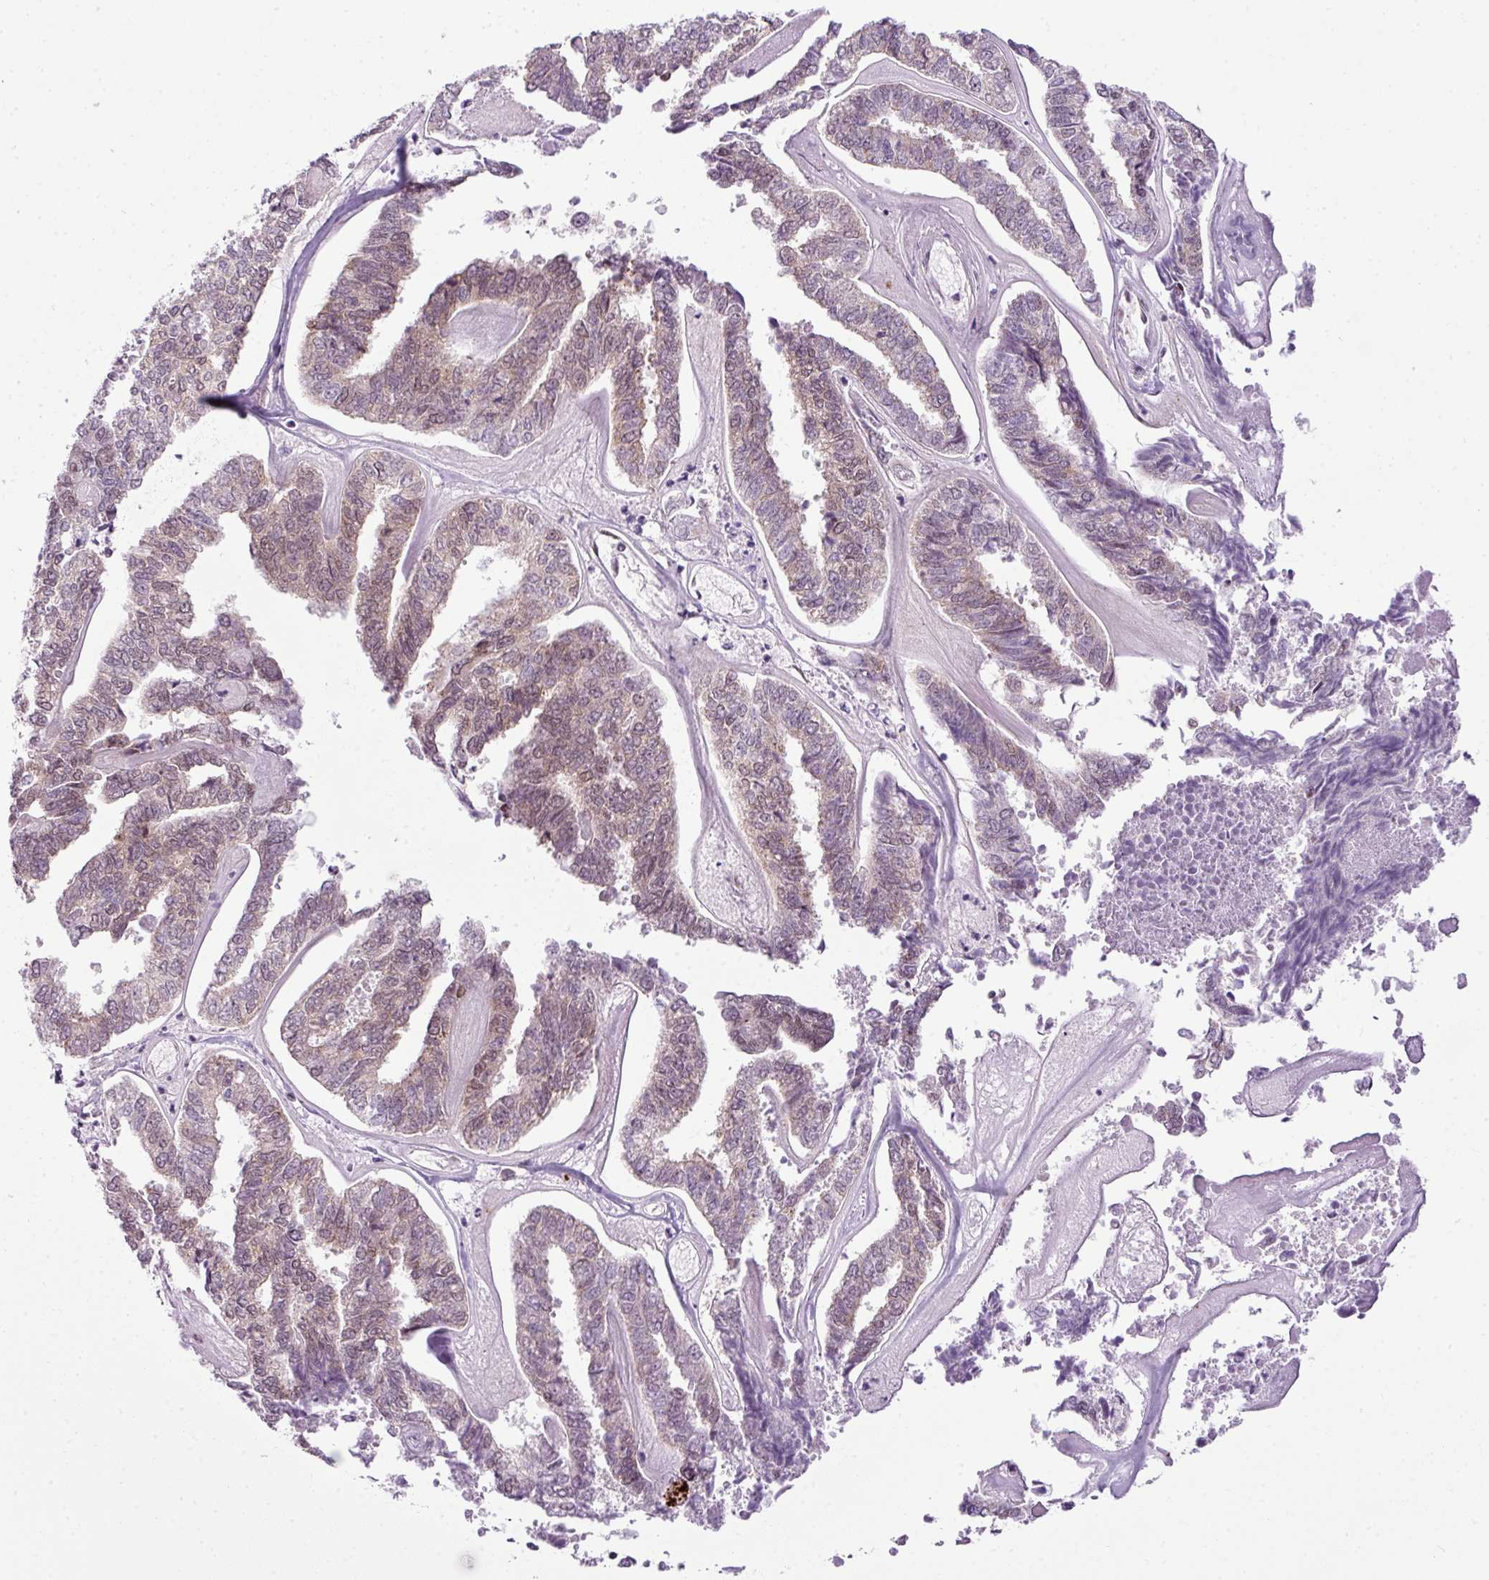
{"staining": {"intensity": "moderate", "quantity": "25%-75%", "location": "cytoplasmic/membranous,nuclear"}, "tissue": "endometrial cancer", "cell_type": "Tumor cells", "image_type": "cancer", "snomed": [{"axis": "morphology", "description": "Adenocarcinoma, NOS"}, {"axis": "topography", "description": "Endometrium"}], "caption": "Protein expression by immunohistochemistry exhibits moderate cytoplasmic/membranous and nuclear expression in approximately 25%-75% of tumor cells in endometrial cancer. (DAB (3,3'-diaminobenzidine) IHC with brightfield microscopy, high magnification).", "gene": "ARL6IP4", "patient": {"sex": "female", "age": 73}}